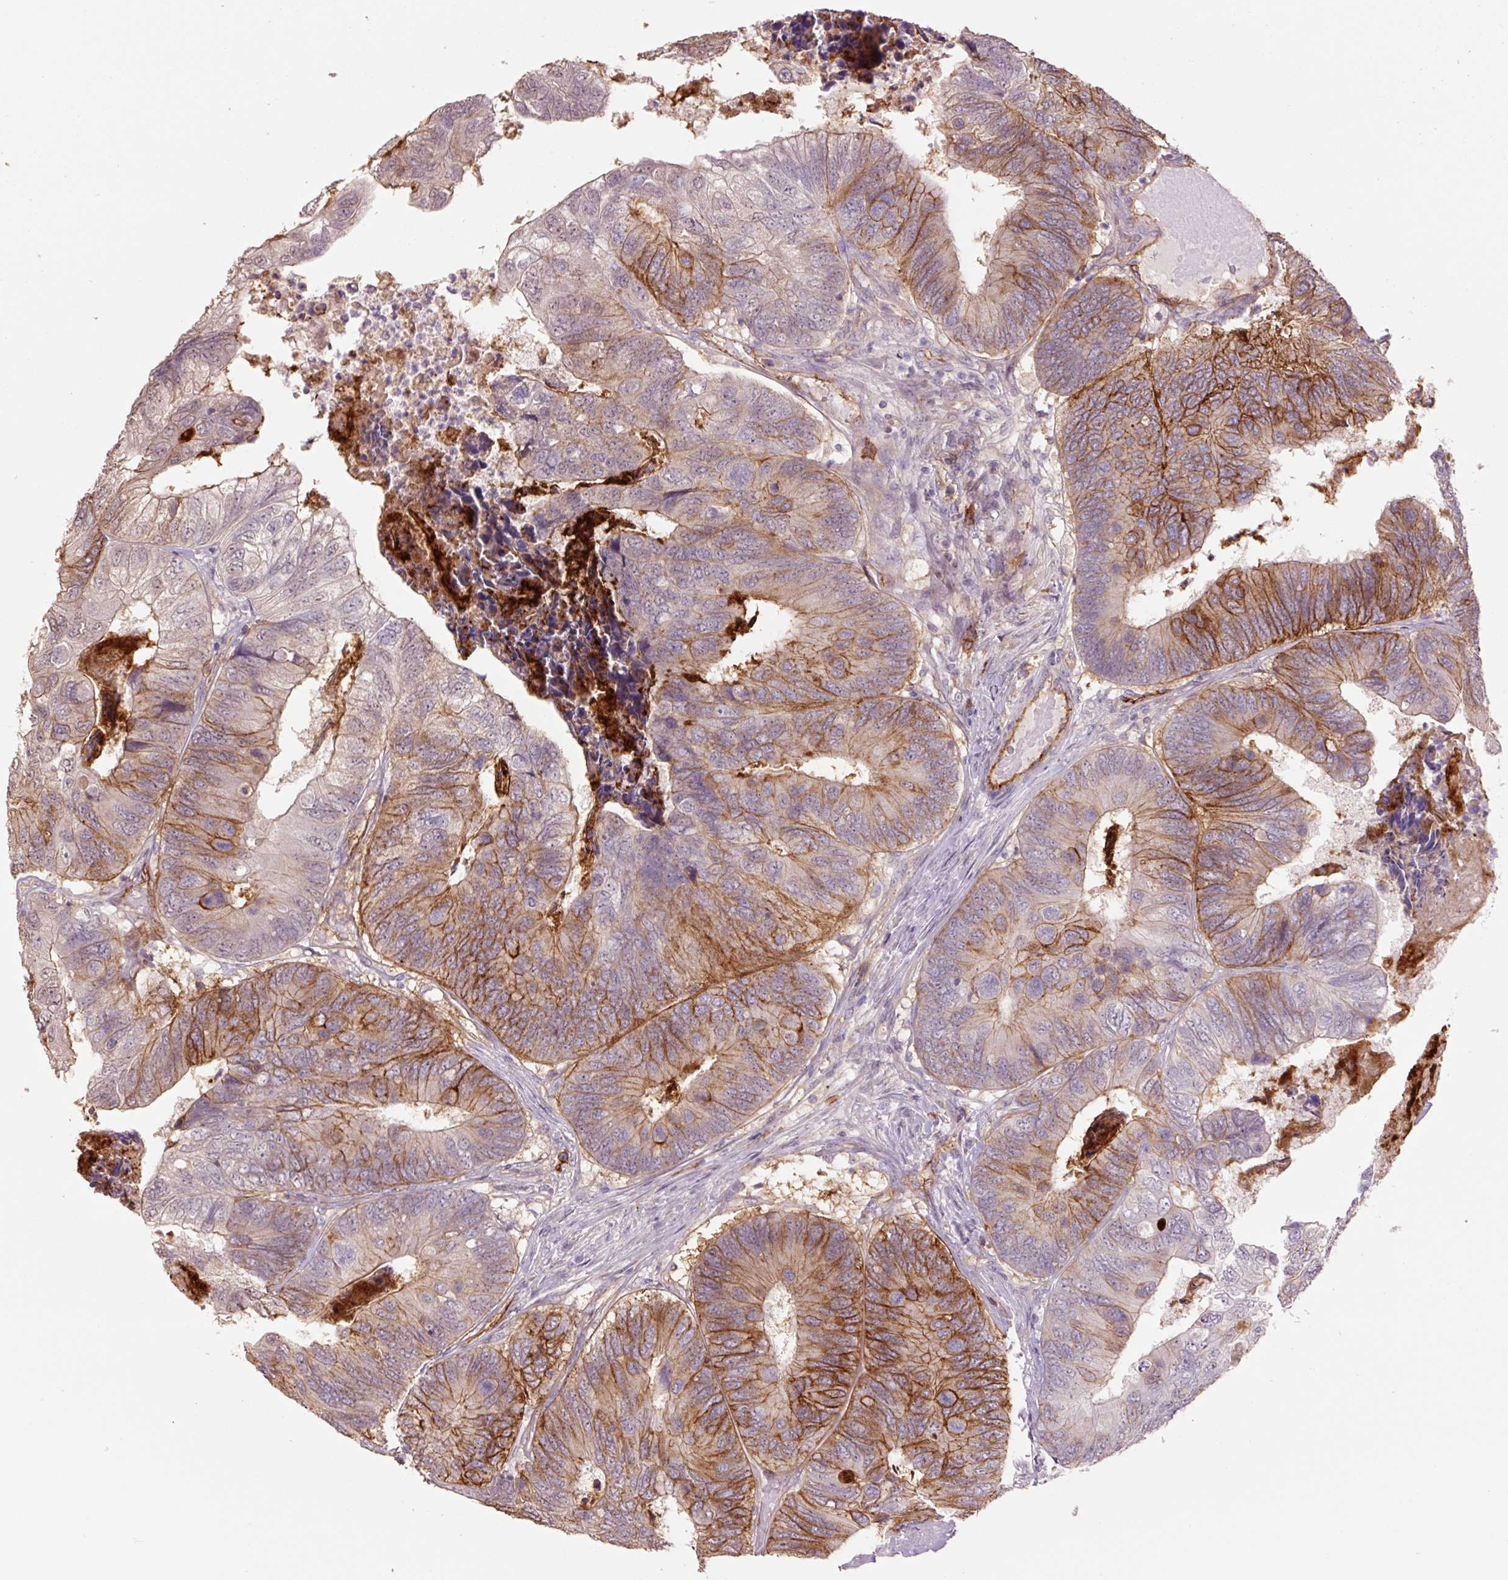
{"staining": {"intensity": "strong", "quantity": "25%-75%", "location": "cytoplasmic/membranous"}, "tissue": "colorectal cancer", "cell_type": "Tumor cells", "image_type": "cancer", "snomed": [{"axis": "morphology", "description": "Adenocarcinoma, NOS"}, {"axis": "topography", "description": "Colon"}], "caption": "IHC (DAB (3,3'-diaminobenzidine)) staining of colorectal cancer (adenocarcinoma) displays strong cytoplasmic/membranous protein expression in approximately 25%-75% of tumor cells.", "gene": "SLC1A4", "patient": {"sex": "female", "age": 67}}